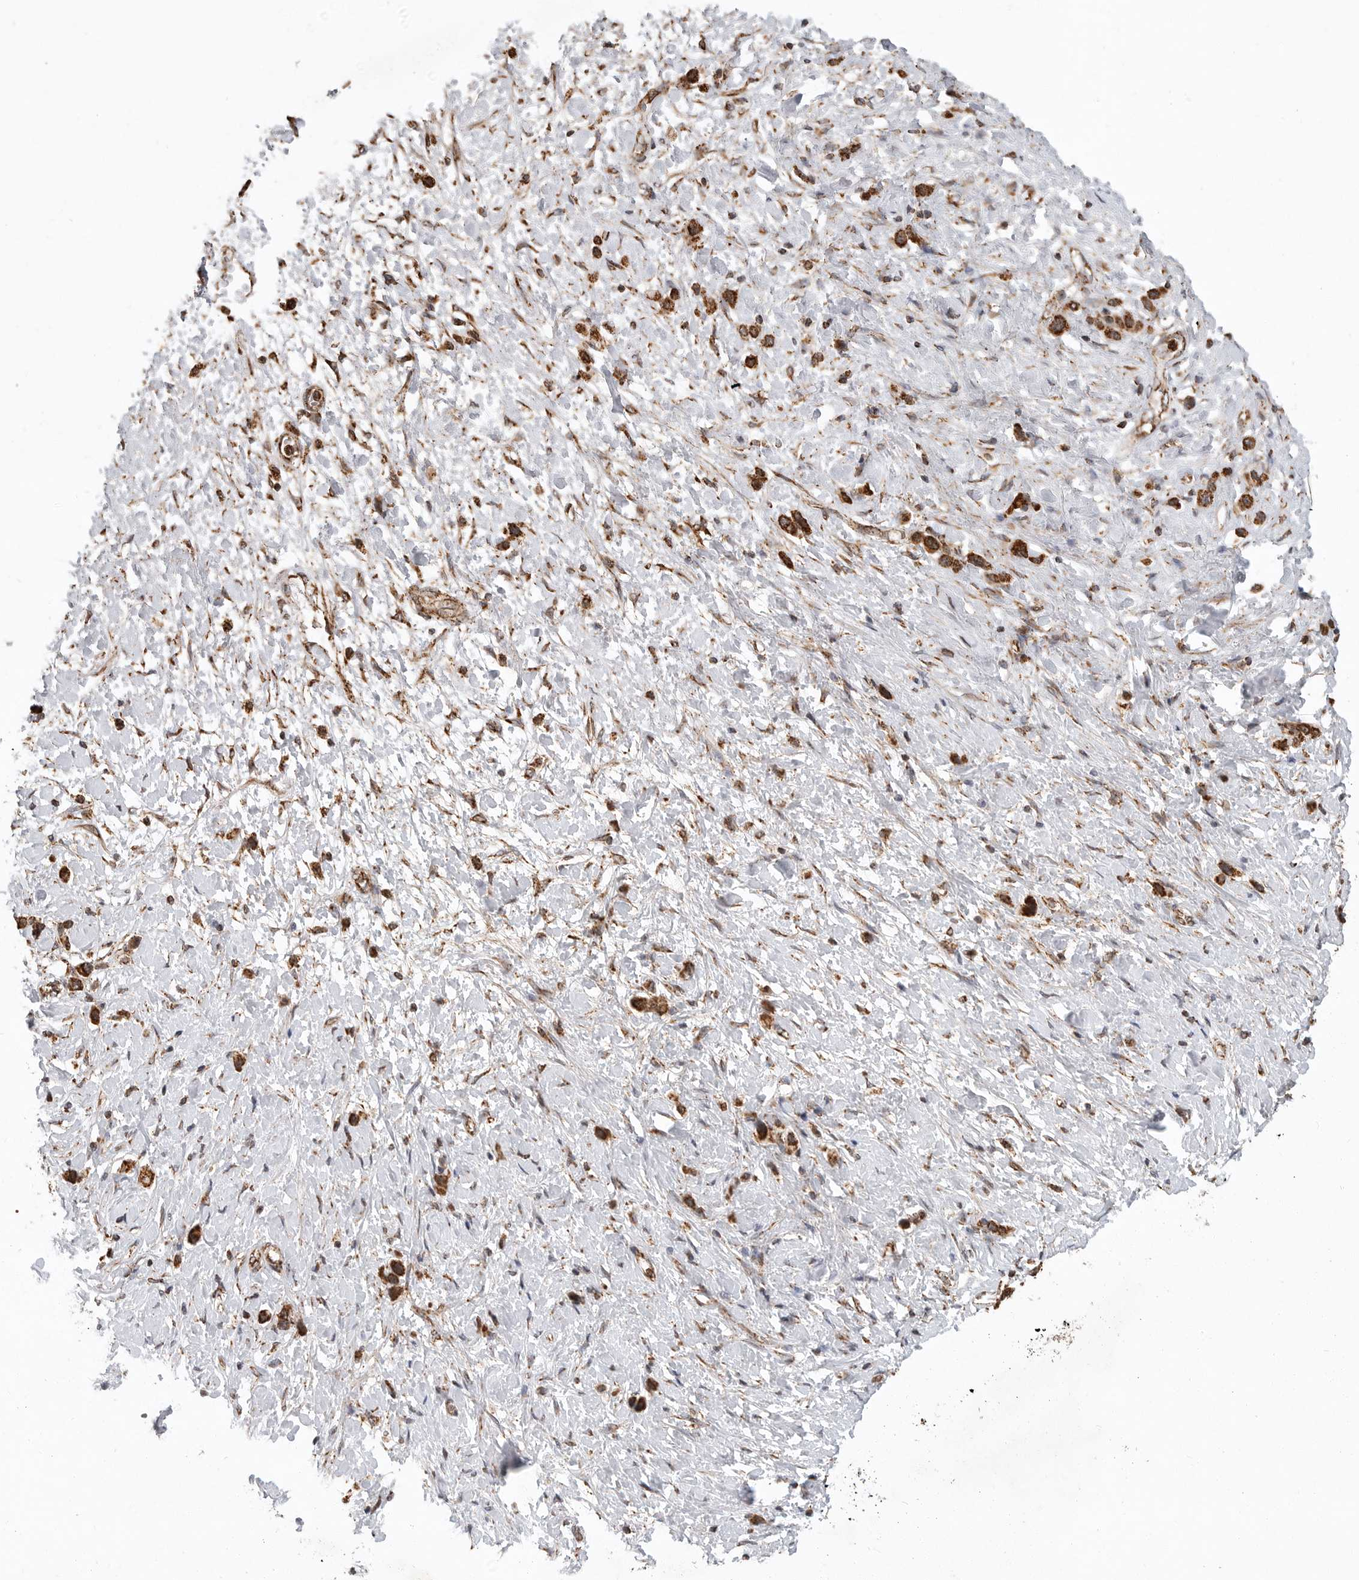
{"staining": {"intensity": "strong", "quantity": ">75%", "location": "cytoplasmic/membranous"}, "tissue": "stomach cancer", "cell_type": "Tumor cells", "image_type": "cancer", "snomed": [{"axis": "morphology", "description": "Adenocarcinoma, NOS"}, {"axis": "topography", "description": "Stomach"}], "caption": "High-power microscopy captured an immunohistochemistry (IHC) micrograph of stomach adenocarcinoma, revealing strong cytoplasmic/membranous expression in about >75% of tumor cells. The protein of interest is shown in brown color, while the nuclei are stained blue.", "gene": "GCNT2", "patient": {"sex": "female", "age": 65}}